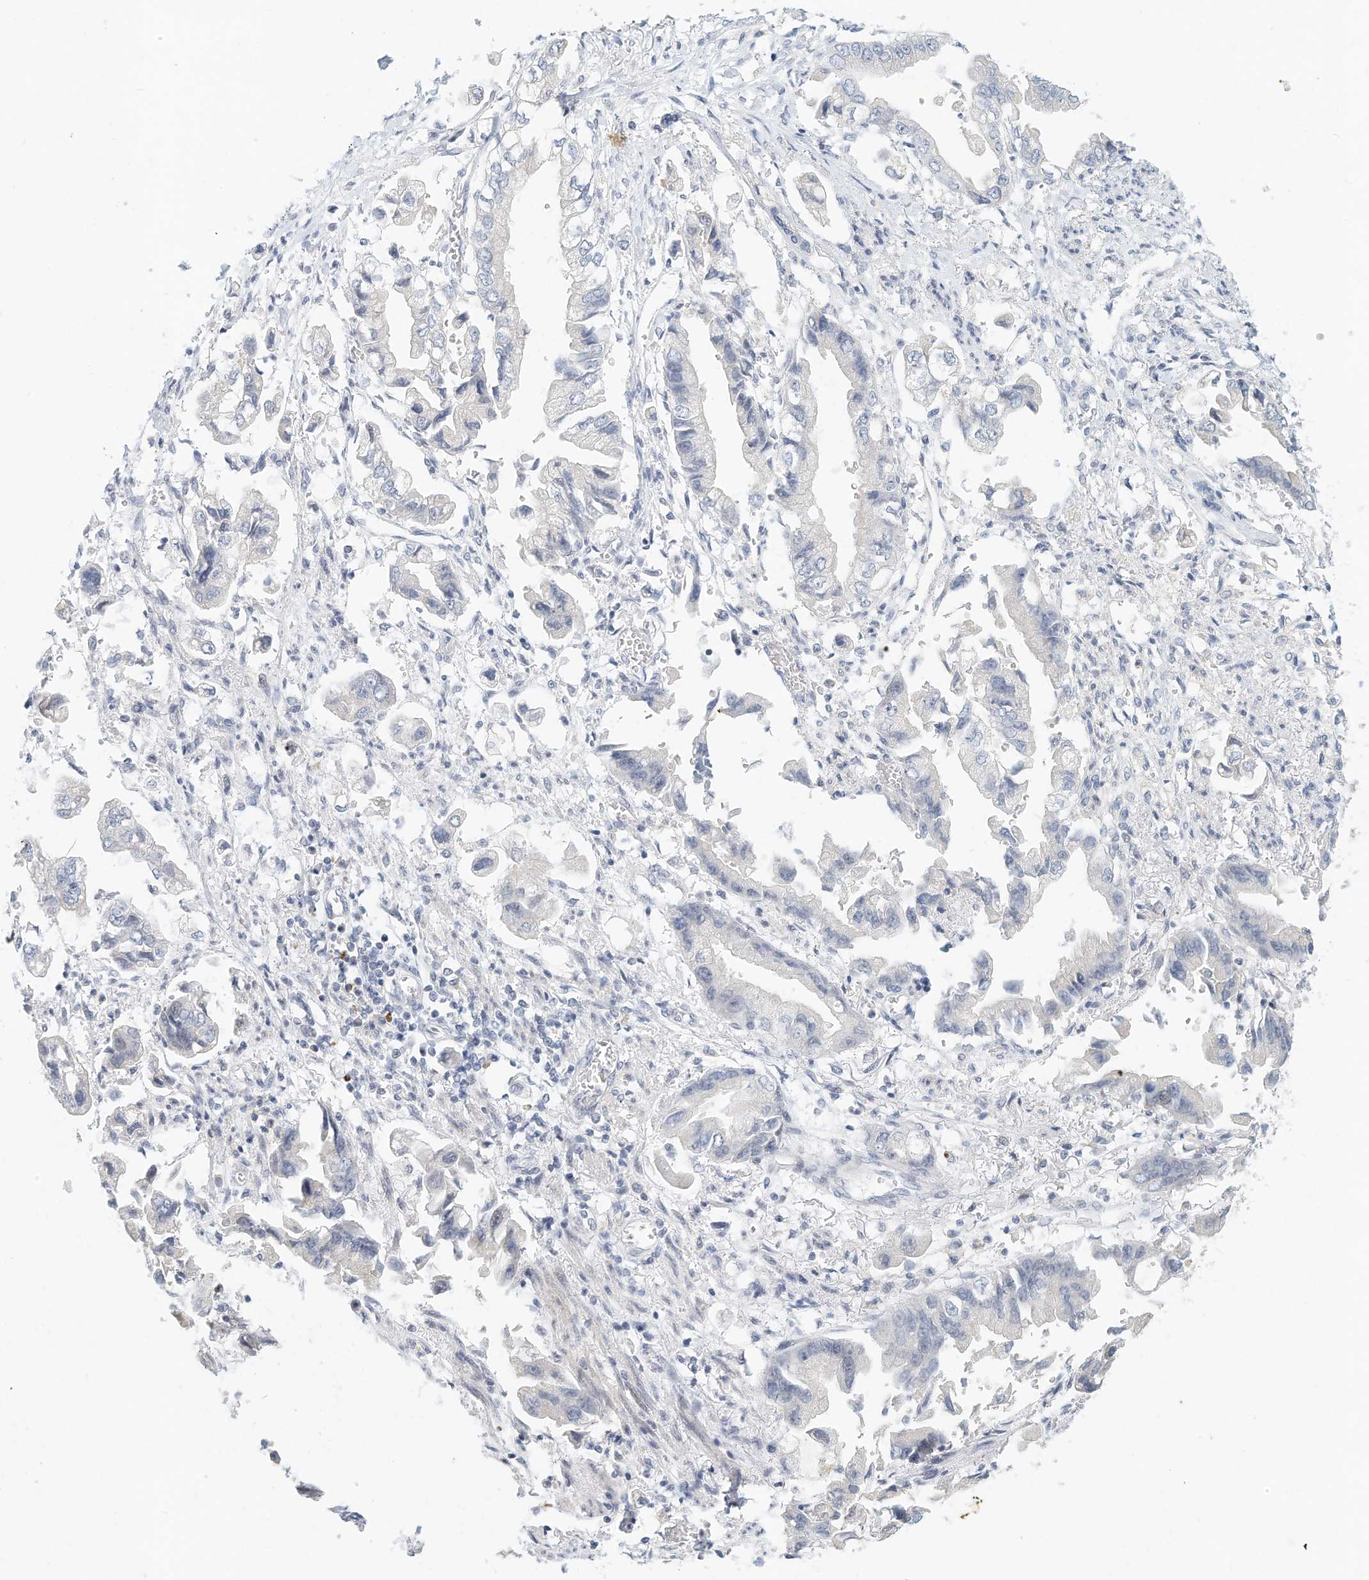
{"staining": {"intensity": "negative", "quantity": "none", "location": "none"}, "tissue": "stomach cancer", "cell_type": "Tumor cells", "image_type": "cancer", "snomed": [{"axis": "morphology", "description": "Adenocarcinoma, NOS"}, {"axis": "topography", "description": "Stomach"}], "caption": "This photomicrograph is of stomach cancer (adenocarcinoma) stained with immunohistochemistry (IHC) to label a protein in brown with the nuclei are counter-stained blue. There is no expression in tumor cells.", "gene": "MICAL1", "patient": {"sex": "male", "age": 62}}